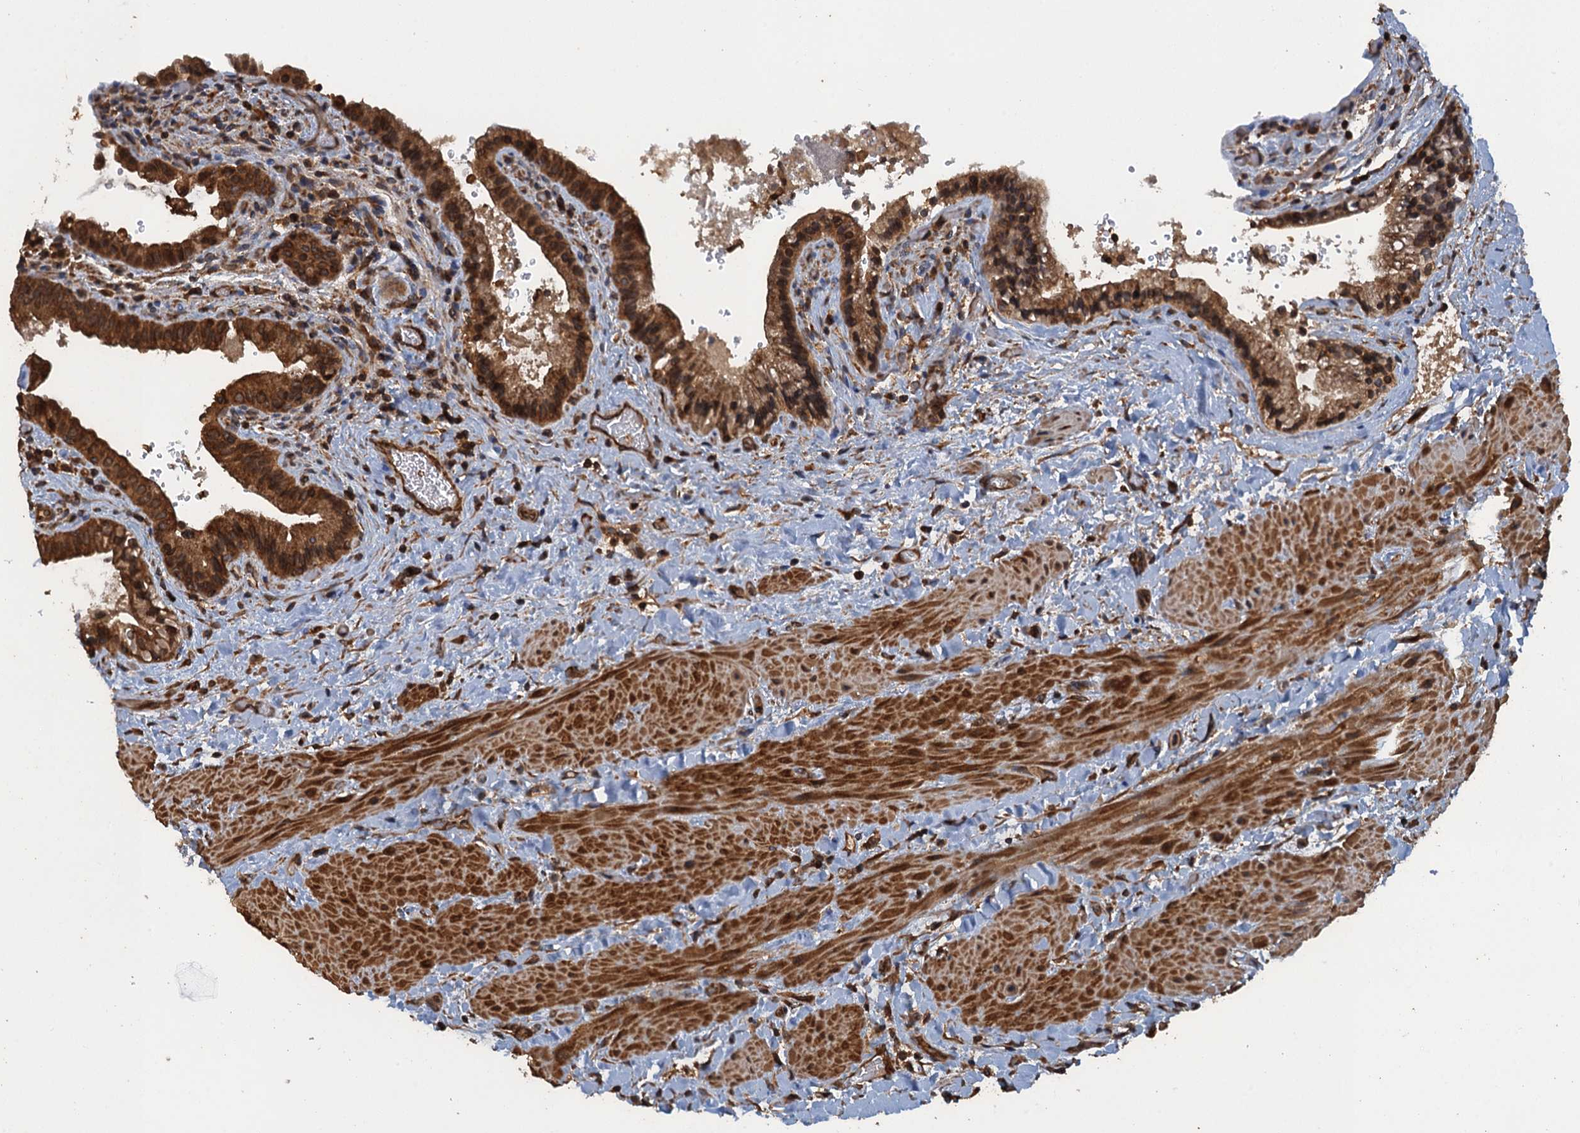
{"staining": {"intensity": "strong", "quantity": ">75%", "location": "cytoplasmic/membranous"}, "tissue": "gallbladder", "cell_type": "Glandular cells", "image_type": "normal", "snomed": [{"axis": "morphology", "description": "Normal tissue, NOS"}, {"axis": "topography", "description": "Gallbladder"}], "caption": "Protein staining of unremarkable gallbladder reveals strong cytoplasmic/membranous staining in approximately >75% of glandular cells.", "gene": "GLE1", "patient": {"sex": "male", "age": 24}}